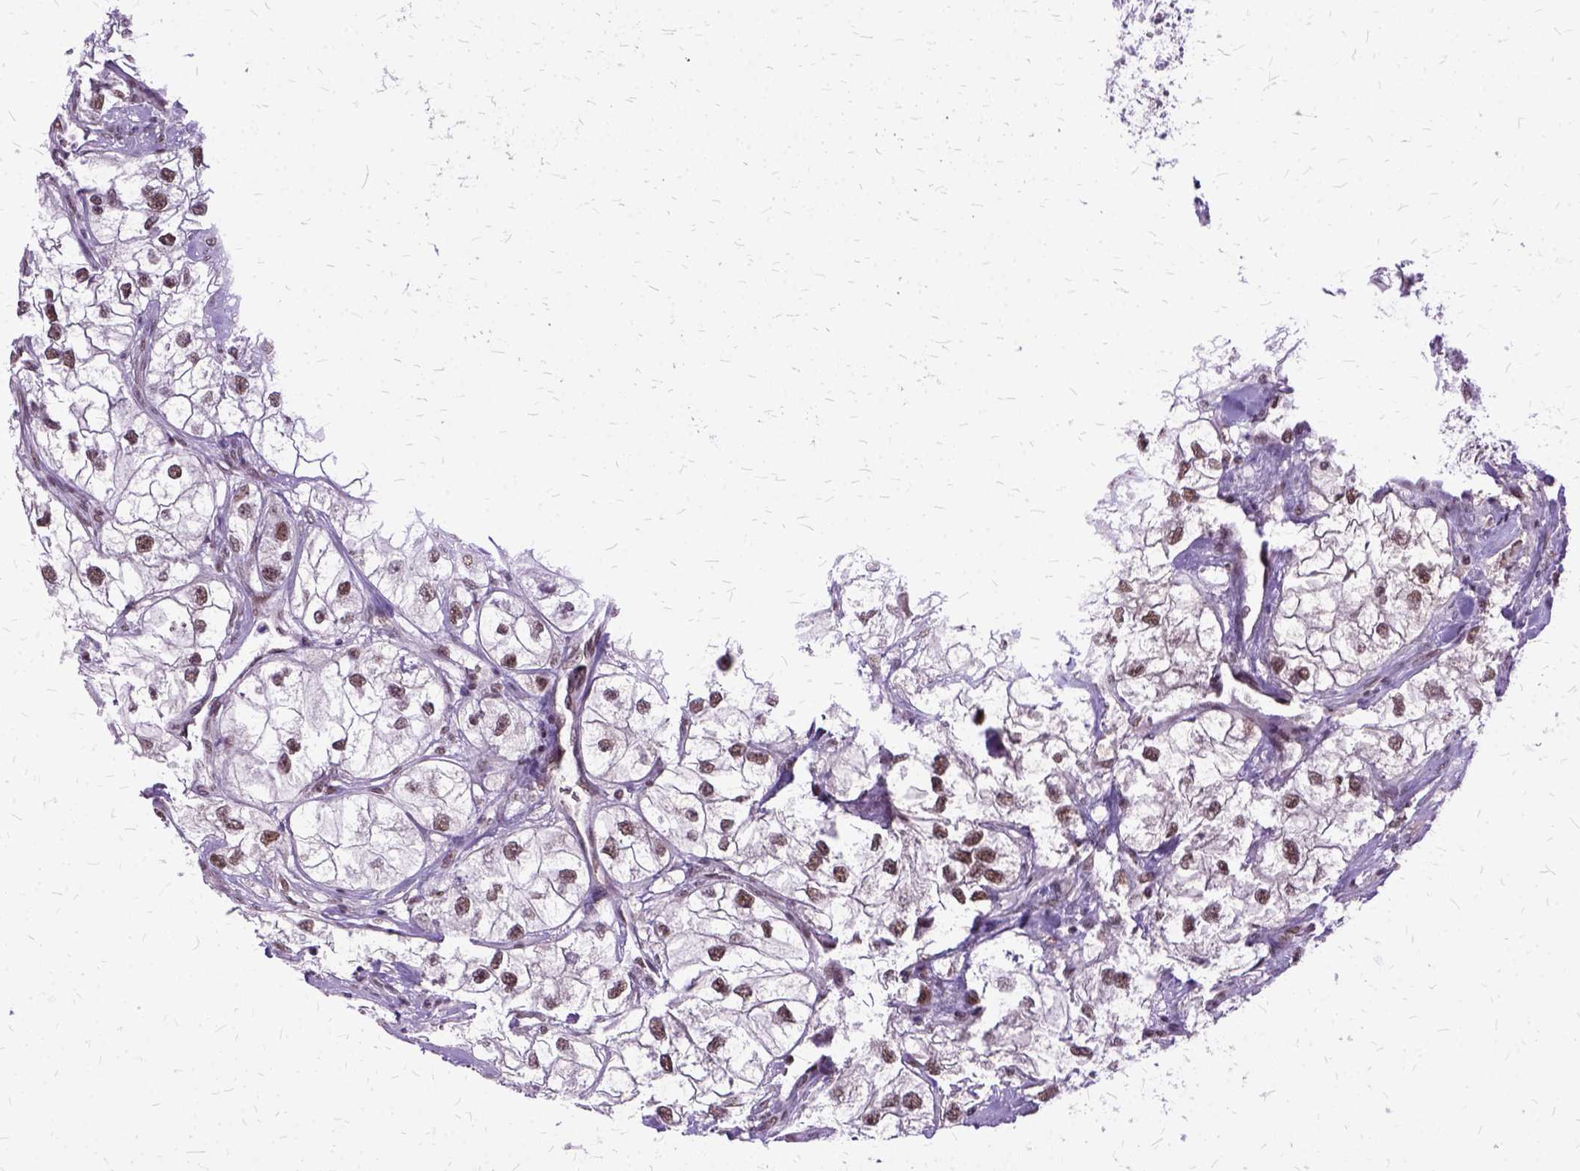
{"staining": {"intensity": "moderate", "quantity": ">75%", "location": "nuclear"}, "tissue": "renal cancer", "cell_type": "Tumor cells", "image_type": "cancer", "snomed": [{"axis": "morphology", "description": "Adenocarcinoma, NOS"}, {"axis": "topography", "description": "Kidney"}], "caption": "DAB immunohistochemical staining of renal cancer (adenocarcinoma) displays moderate nuclear protein positivity in approximately >75% of tumor cells.", "gene": "SETD1A", "patient": {"sex": "male", "age": 59}}